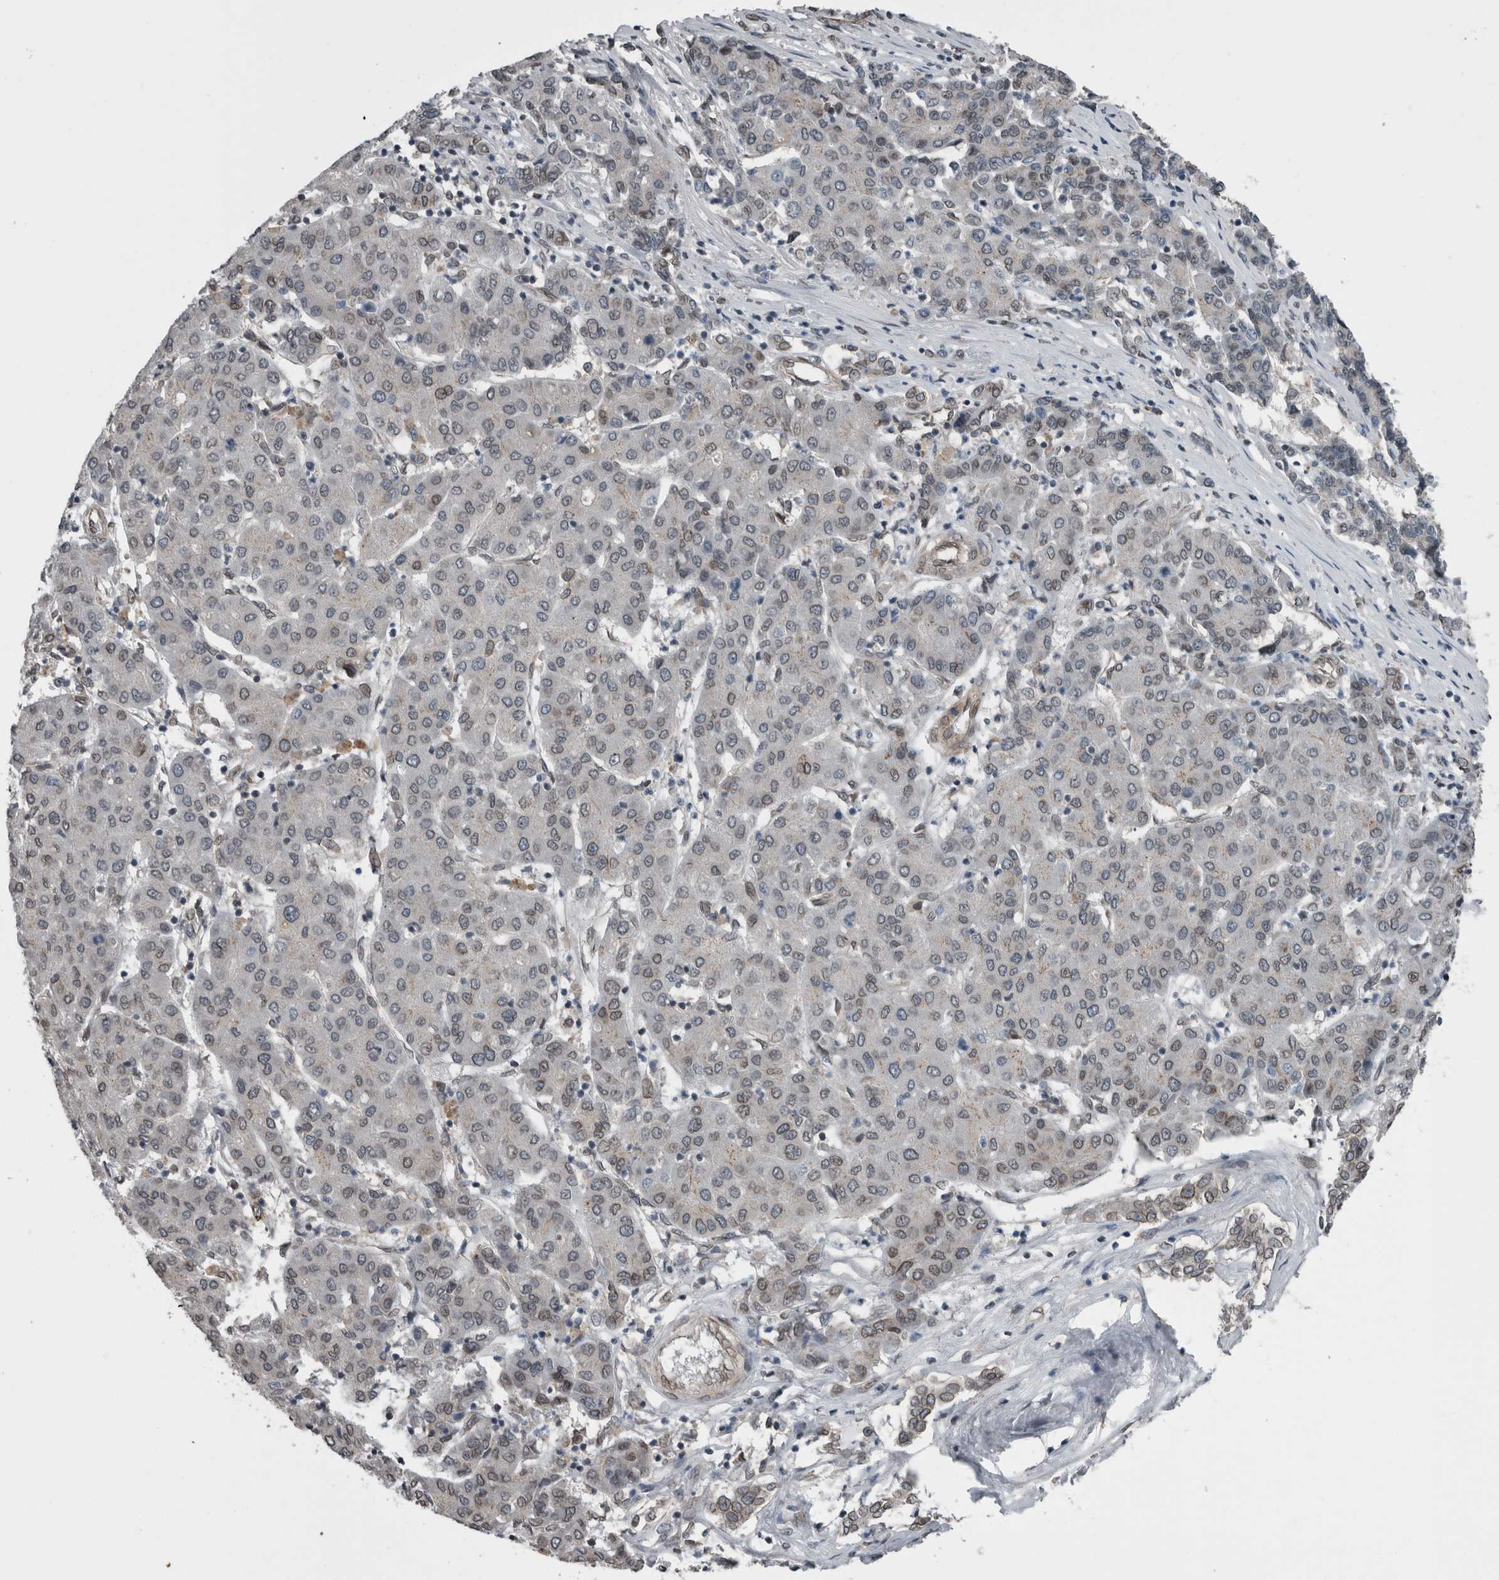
{"staining": {"intensity": "weak", "quantity": "25%-75%", "location": "cytoplasmic/membranous,nuclear"}, "tissue": "liver cancer", "cell_type": "Tumor cells", "image_type": "cancer", "snomed": [{"axis": "morphology", "description": "Carcinoma, Hepatocellular, NOS"}, {"axis": "topography", "description": "Liver"}], "caption": "Immunohistochemical staining of human liver hepatocellular carcinoma exhibits low levels of weak cytoplasmic/membranous and nuclear protein staining in about 25%-75% of tumor cells. (DAB IHC with brightfield microscopy, high magnification).", "gene": "RANBP2", "patient": {"sex": "male", "age": 65}}